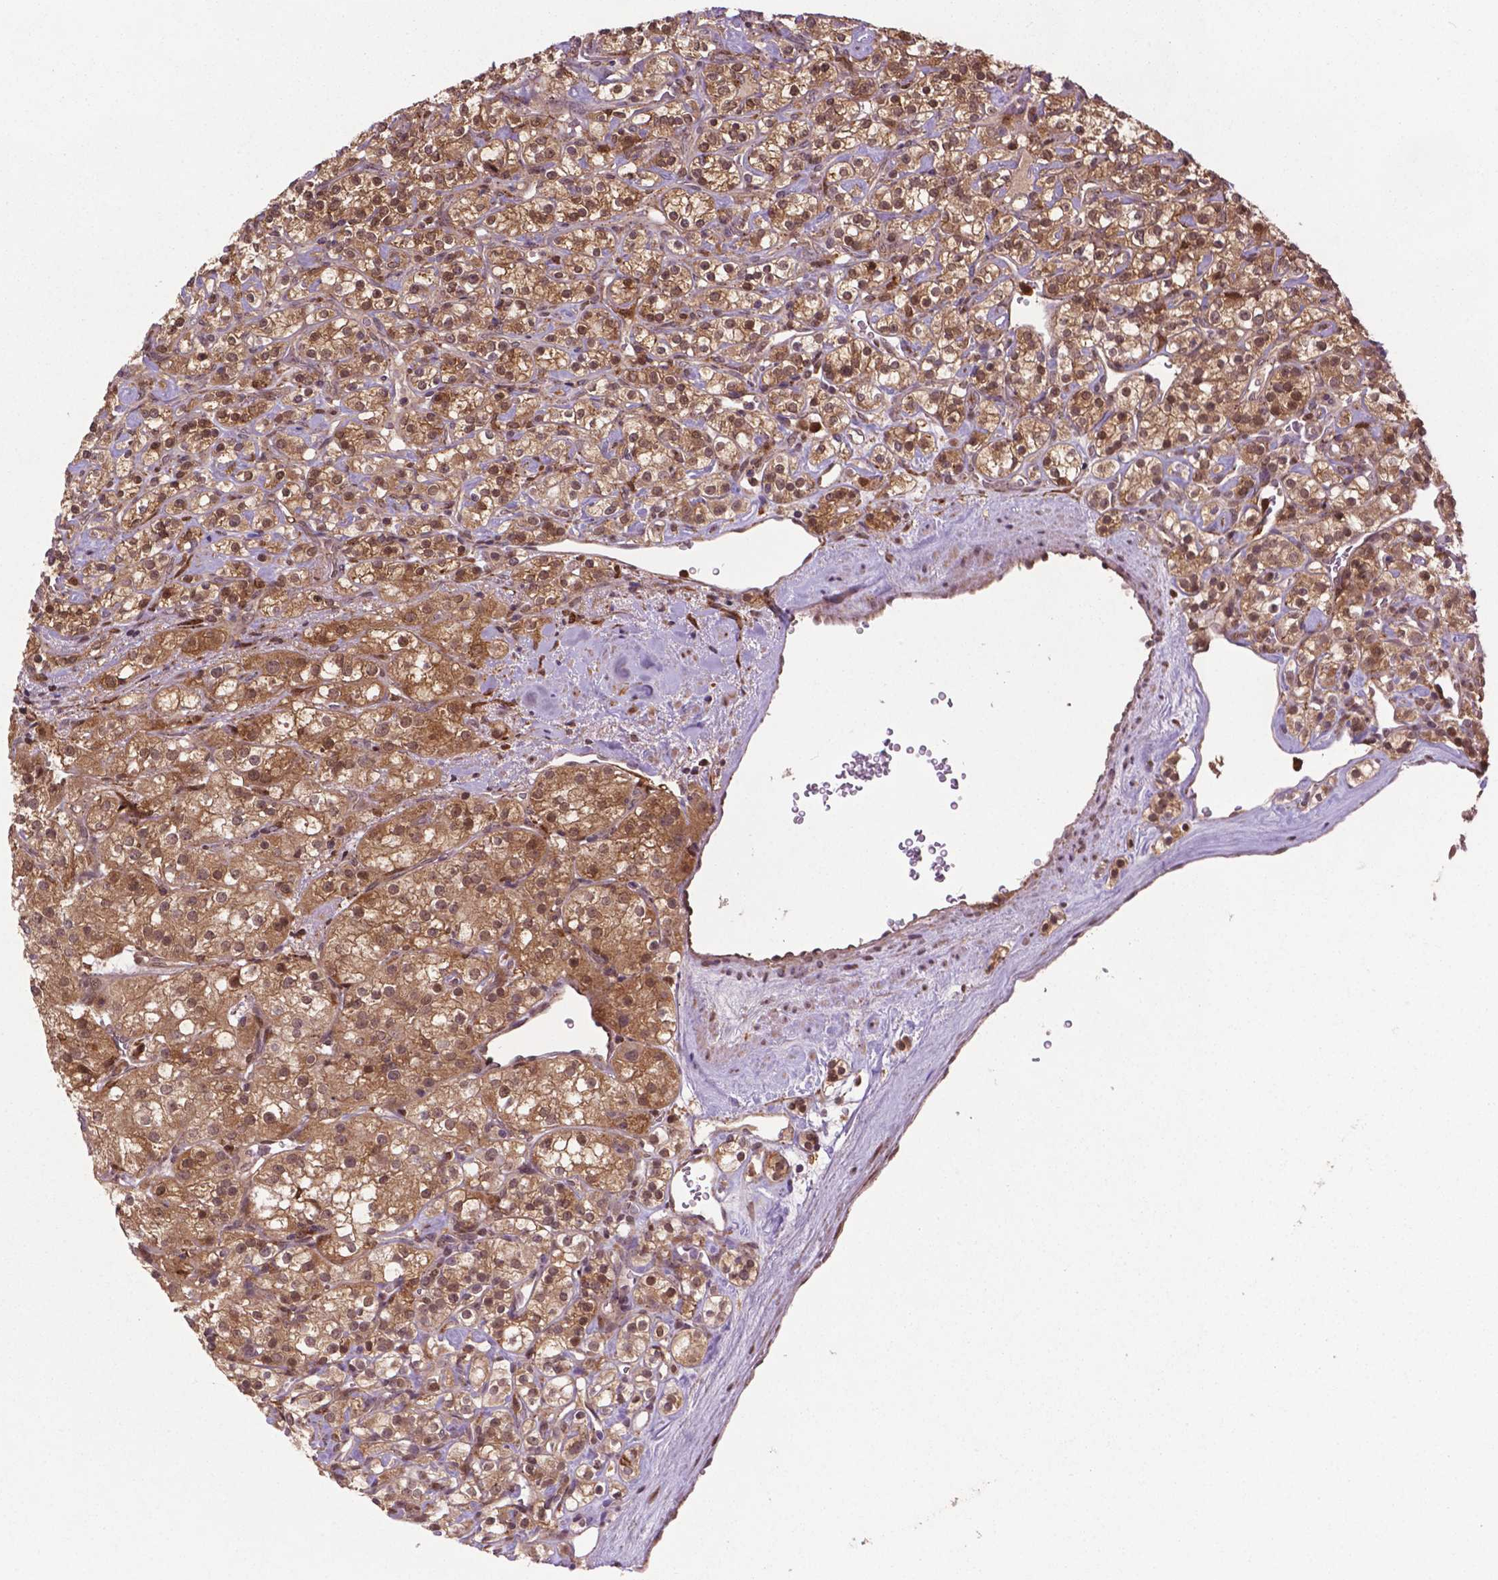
{"staining": {"intensity": "moderate", "quantity": ">75%", "location": "cytoplasmic/membranous,nuclear"}, "tissue": "renal cancer", "cell_type": "Tumor cells", "image_type": "cancer", "snomed": [{"axis": "morphology", "description": "Adenocarcinoma, NOS"}, {"axis": "topography", "description": "Kidney"}], "caption": "An immunohistochemistry micrograph of neoplastic tissue is shown. Protein staining in brown highlights moderate cytoplasmic/membranous and nuclear positivity in renal cancer (adenocarcinoma) within tumor cells.", "gene": "PLIN3", "patient": {"sex": "male", "age": 77}}